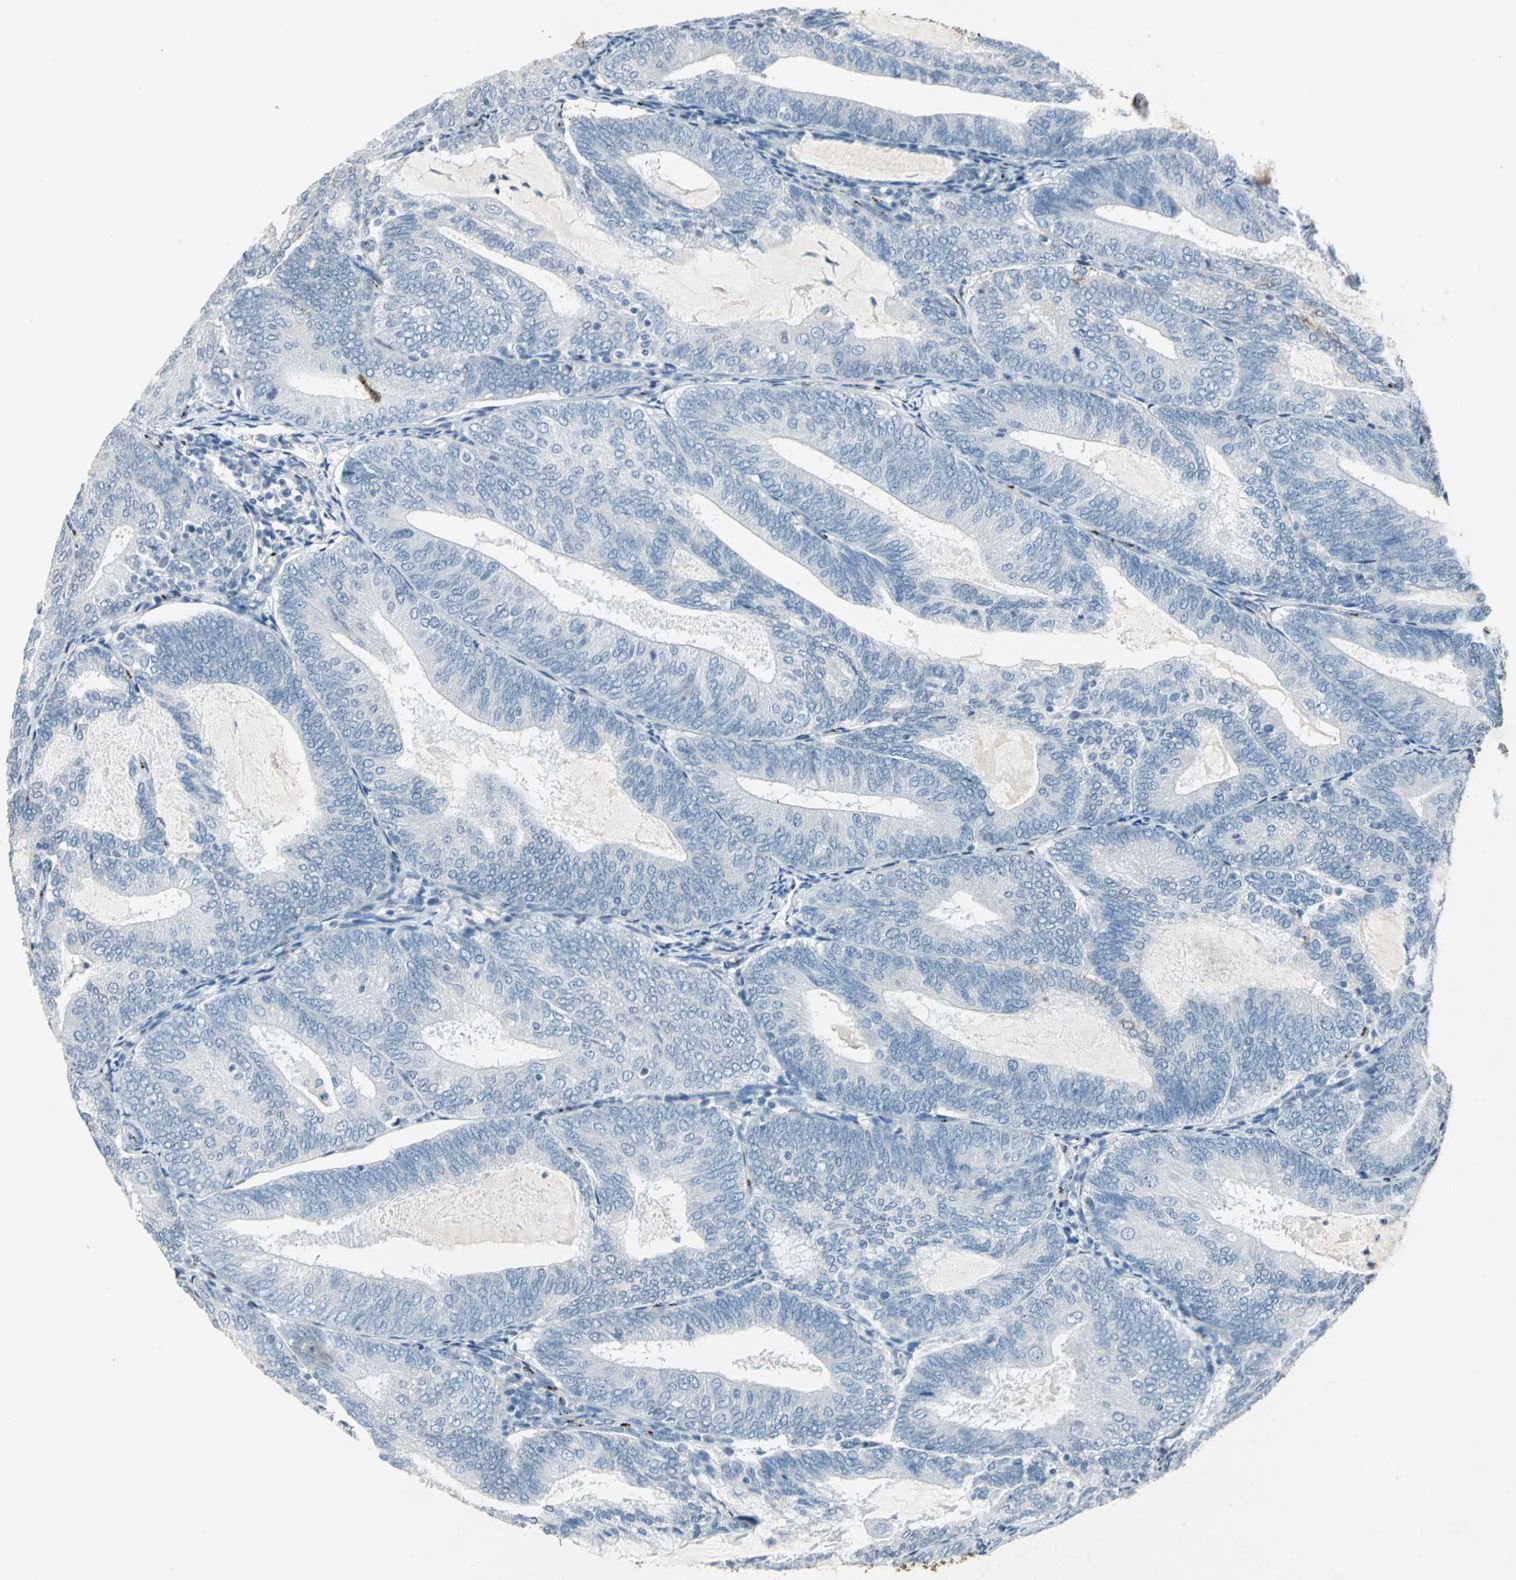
{"staining": {"intensity": "negative", "quantity": "none", "location": "none"}, "tissue": "endometrial cancer", "cell_type": "Tumor cells", "image_type": "cancer", "snomed": [{"axis": "morphology", "description": "Adenocarcinoma, NOS"}, {"axis": "topography", "description": "Endometrium"}], "caption": "Tumor cells are negative for brown protein staining in endometrial cancer.", "gene": "CAMK2B", "patient": {"sex": "female", "age": 81}}